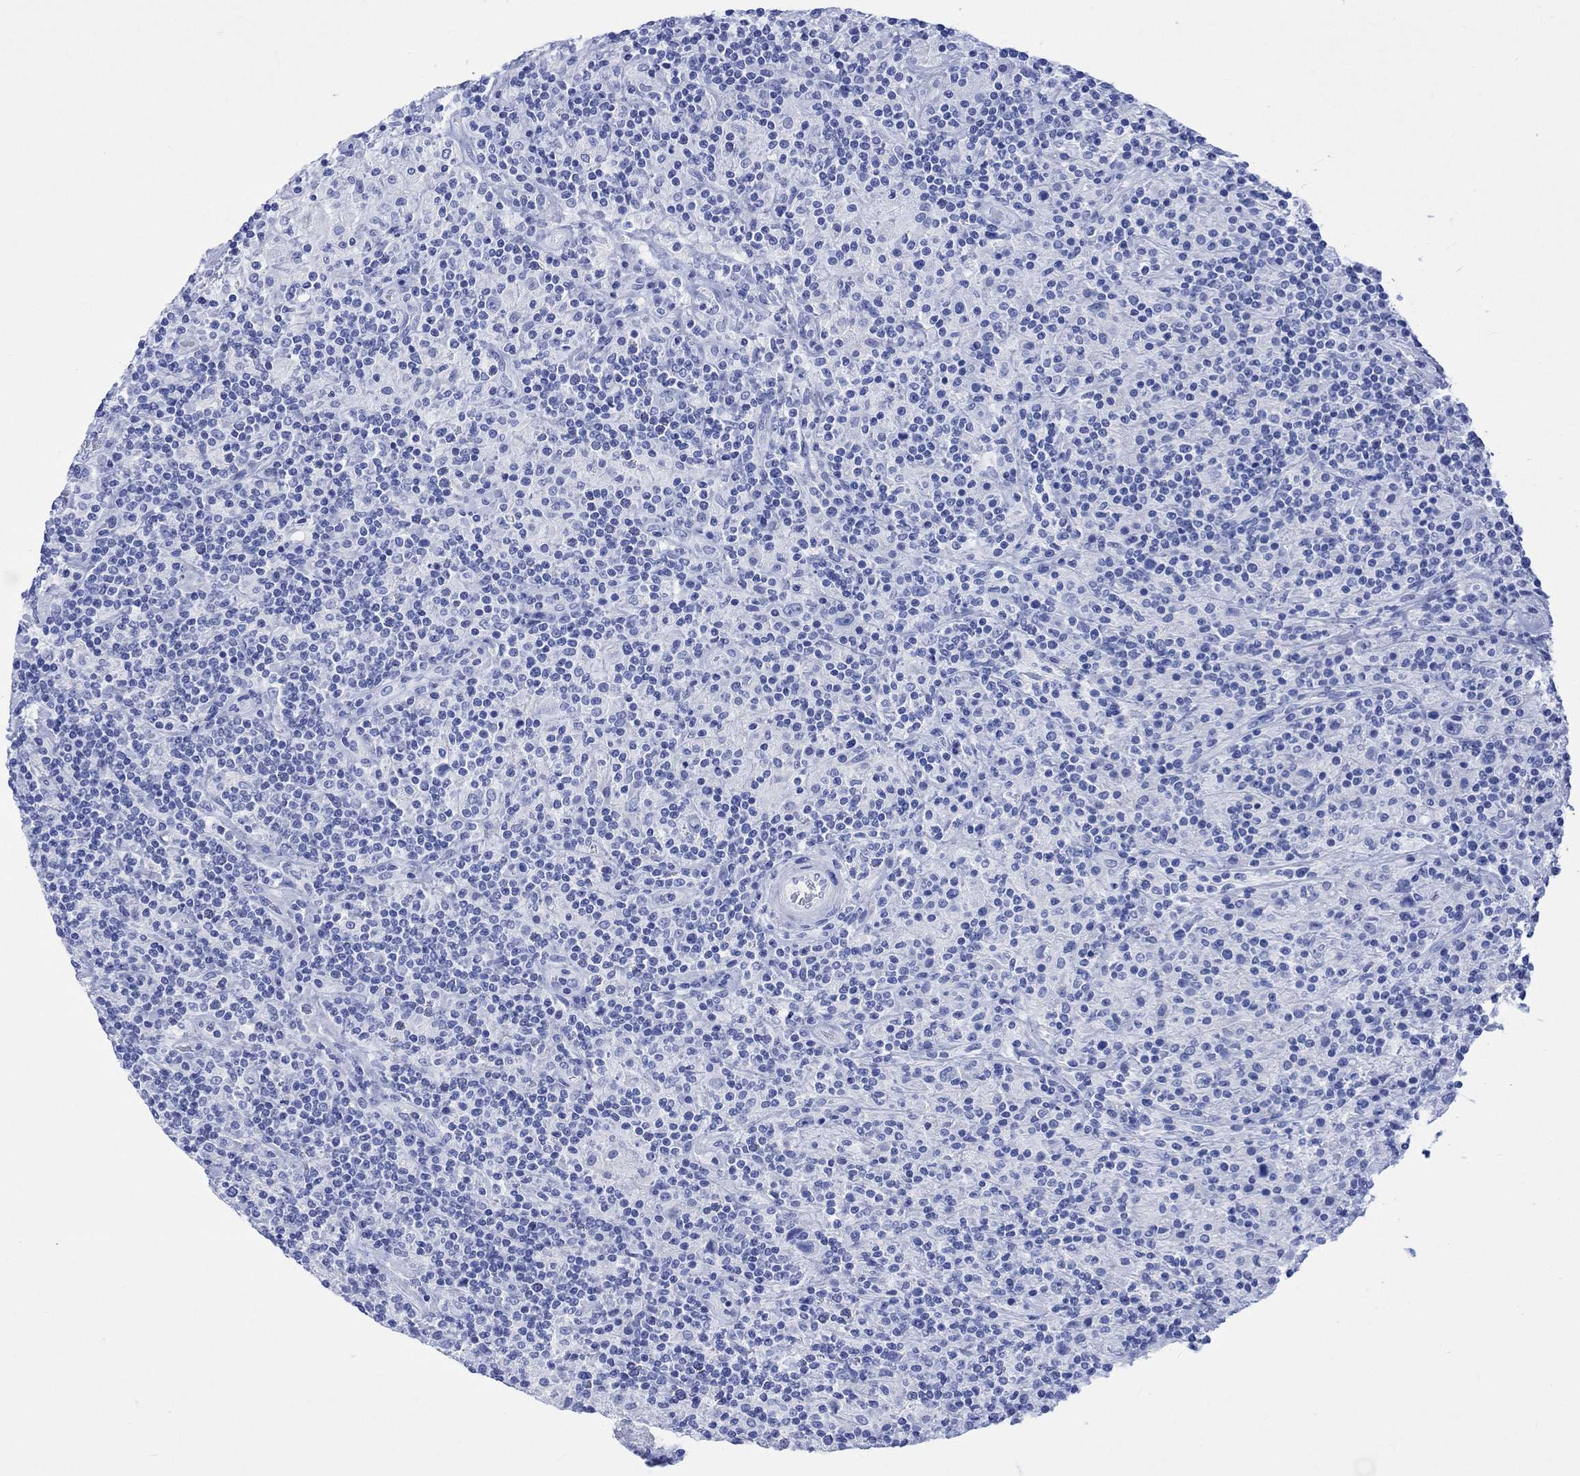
{"staining": {"intensity": "negative", "quantity": "none", "location": "none"}, "tissue": "lymphoma", "cell_type": "Tumor cells", "image_type": "cancer", "snomed": [{"axis": "morphology", "description": "Hodgkin's disease, NOS"}, {"axis": "topography", "description": "Lymph node"}], "caption": "There is no significant staining in tumor cells of lymphoma.", "gene": "CELF4", "patient": {"sex": "male", "age": 70}}